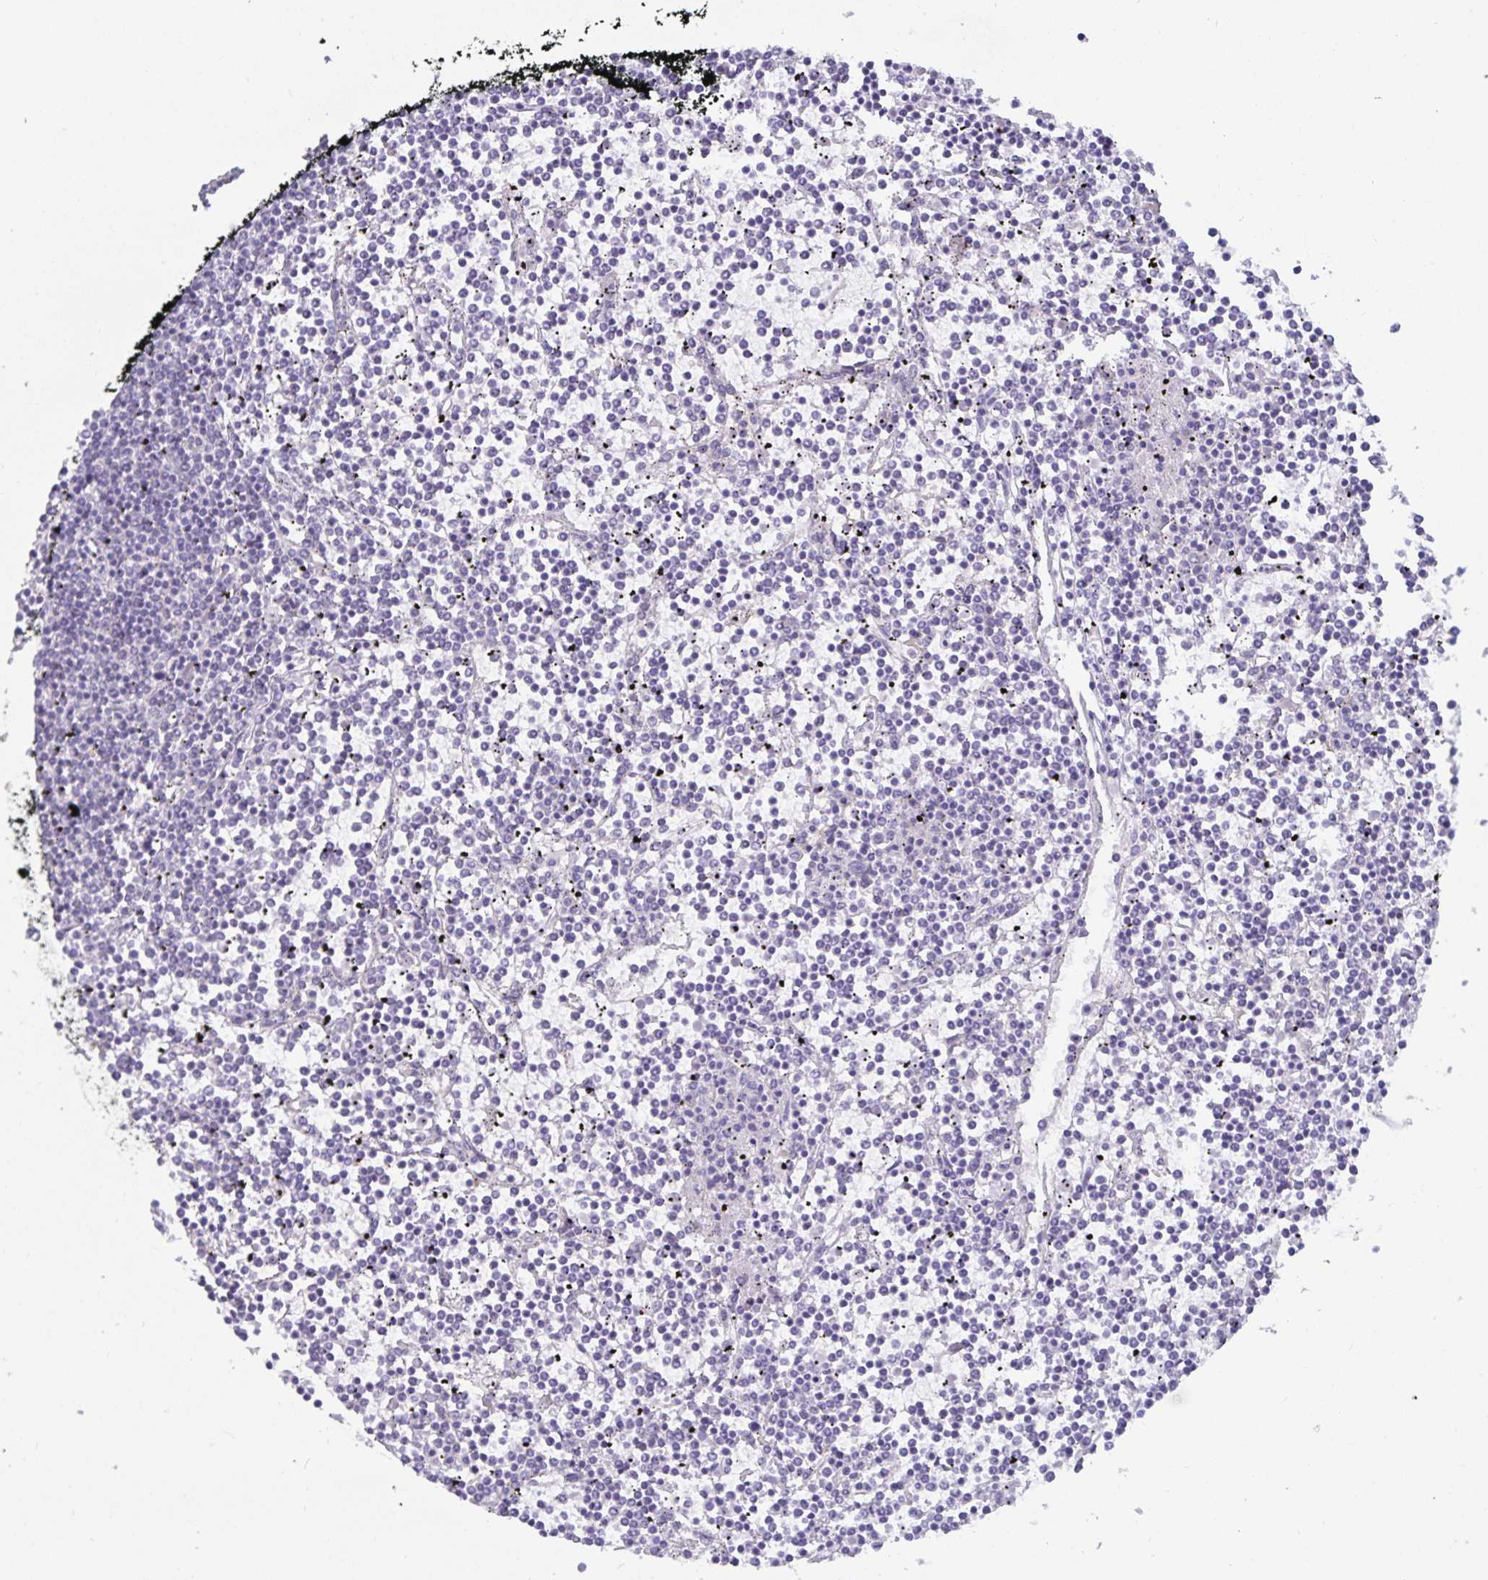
{"staining": {"intensity": "negative", "quantity": "none", "location": "none"}, "tissue": "lymphoma", "cell_type": "Tumor cells", "image_type": "cancer", "snomed": [{"axis": "morphology", "description": "Malignant lymphoma, non-Hodgkin's type, Low grade"}, {"axis": "topography", "description": "Spleen"}], "caption": "An immunohistochemistry (IHC) histopathology image of low-grade malignant lymphoma, non-Hodgkin's type is shown. There is no staining in tumor cells of low-grade malignant lymphoma, non-Hodgkin's type.", "gene": "FAM120A", "patient": {"sex": "female", "age": 19}}